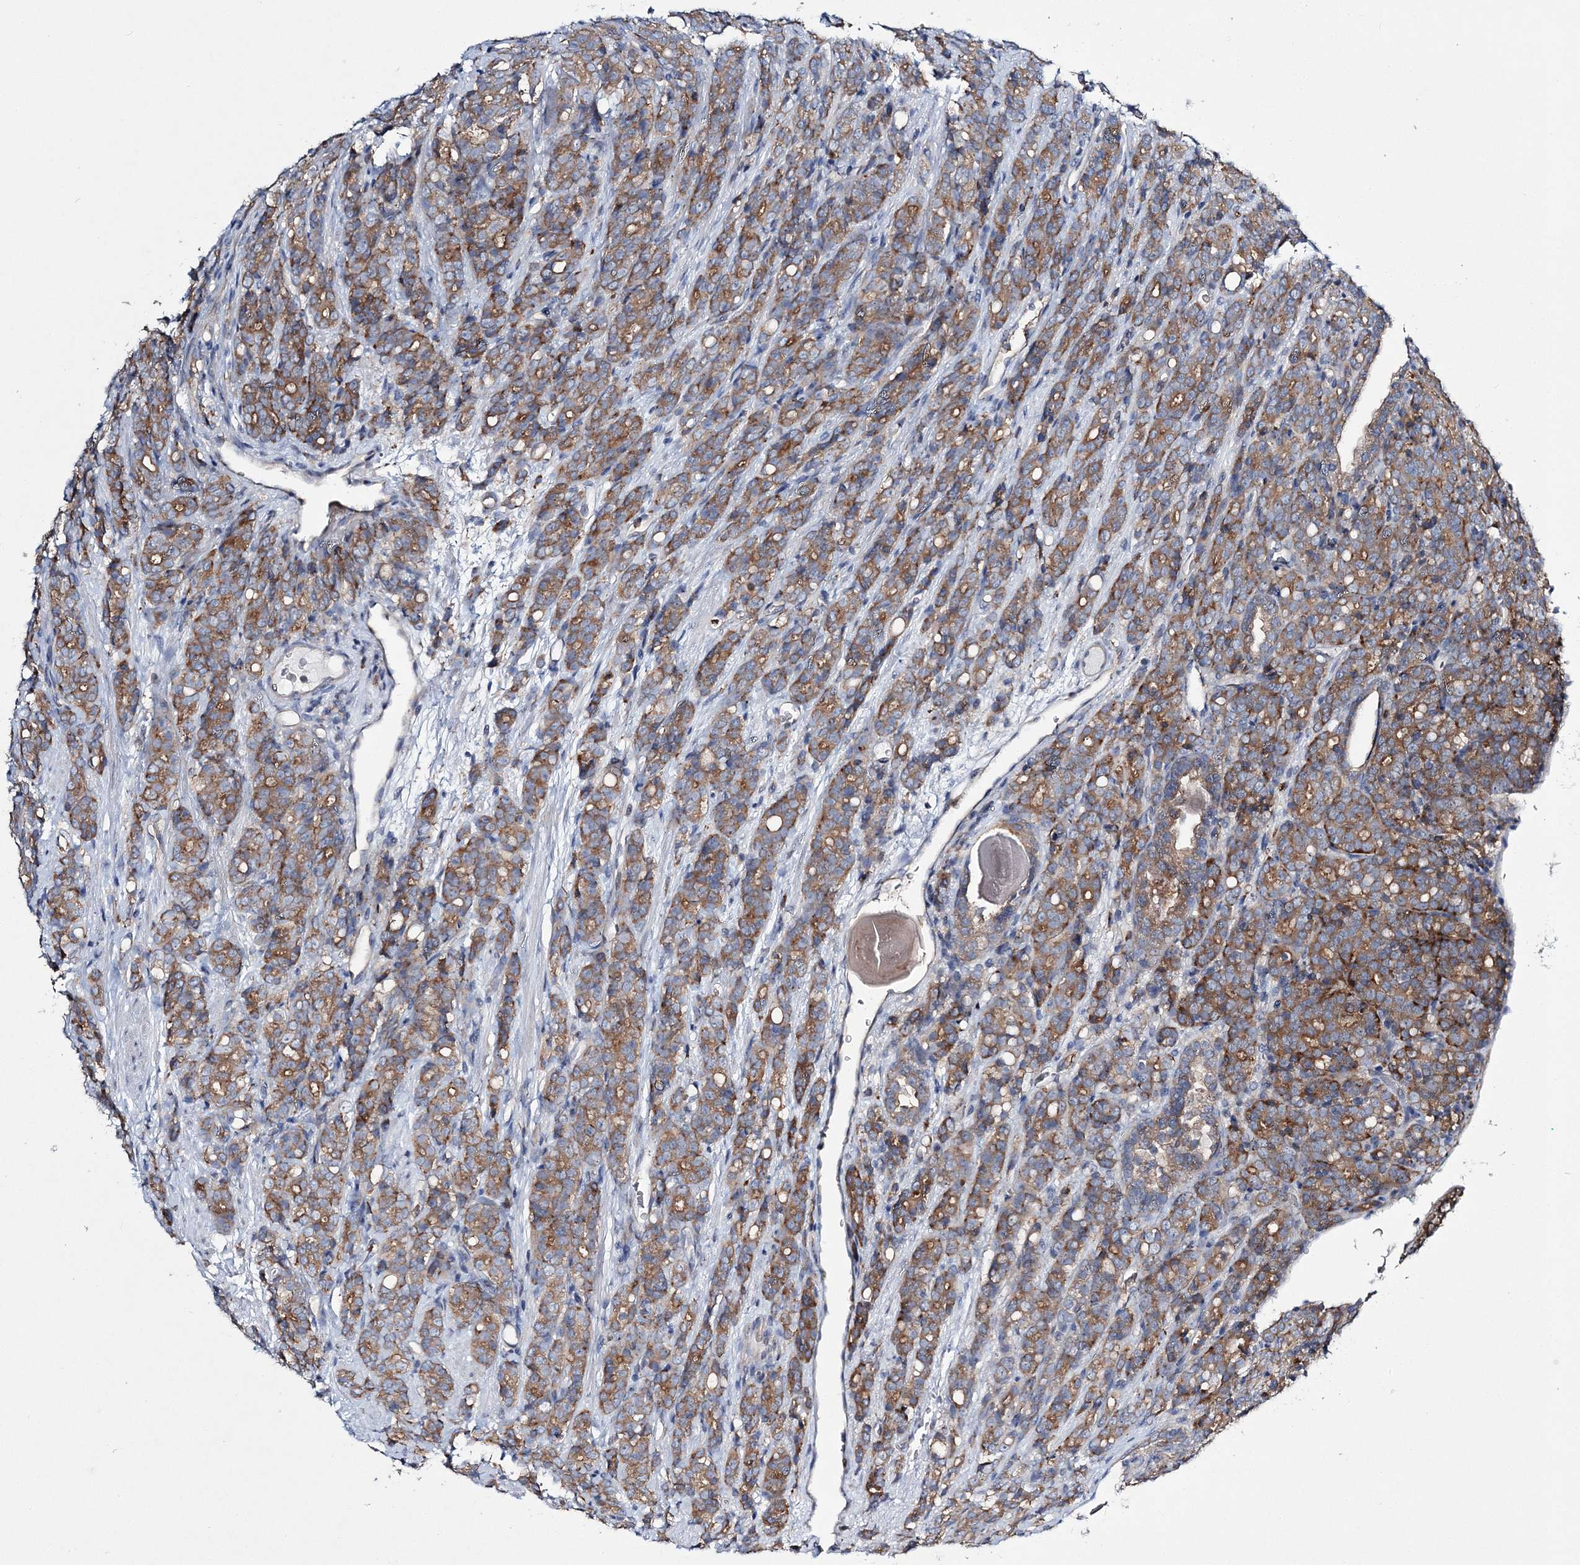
{"staining": {"intensity": "moderate", "quantity": ">75%", "location": "cytoplasmic/membranous"}, "tissue": "prostate cancer", "cell_type": "Tumor cells", "image_type": "cancer", "snomed": [{"axis": "morphology", "description": "Adenocarcinoma, High grade"}, {"axis": "topography", "description": "Prostate"}], "caption": "Protein expression analysis of human prostate cancer reveals moderate cytoplasmic/membranous expression in about >75% of tumor cells. The staining was performed using DAB to visualize the protein expression in brown, while the nuclei were stained in blue with hematoxylin (Magnification: 20x).", "gene": "ATP11B", "patient": {"sex": "male", "age": 62}}